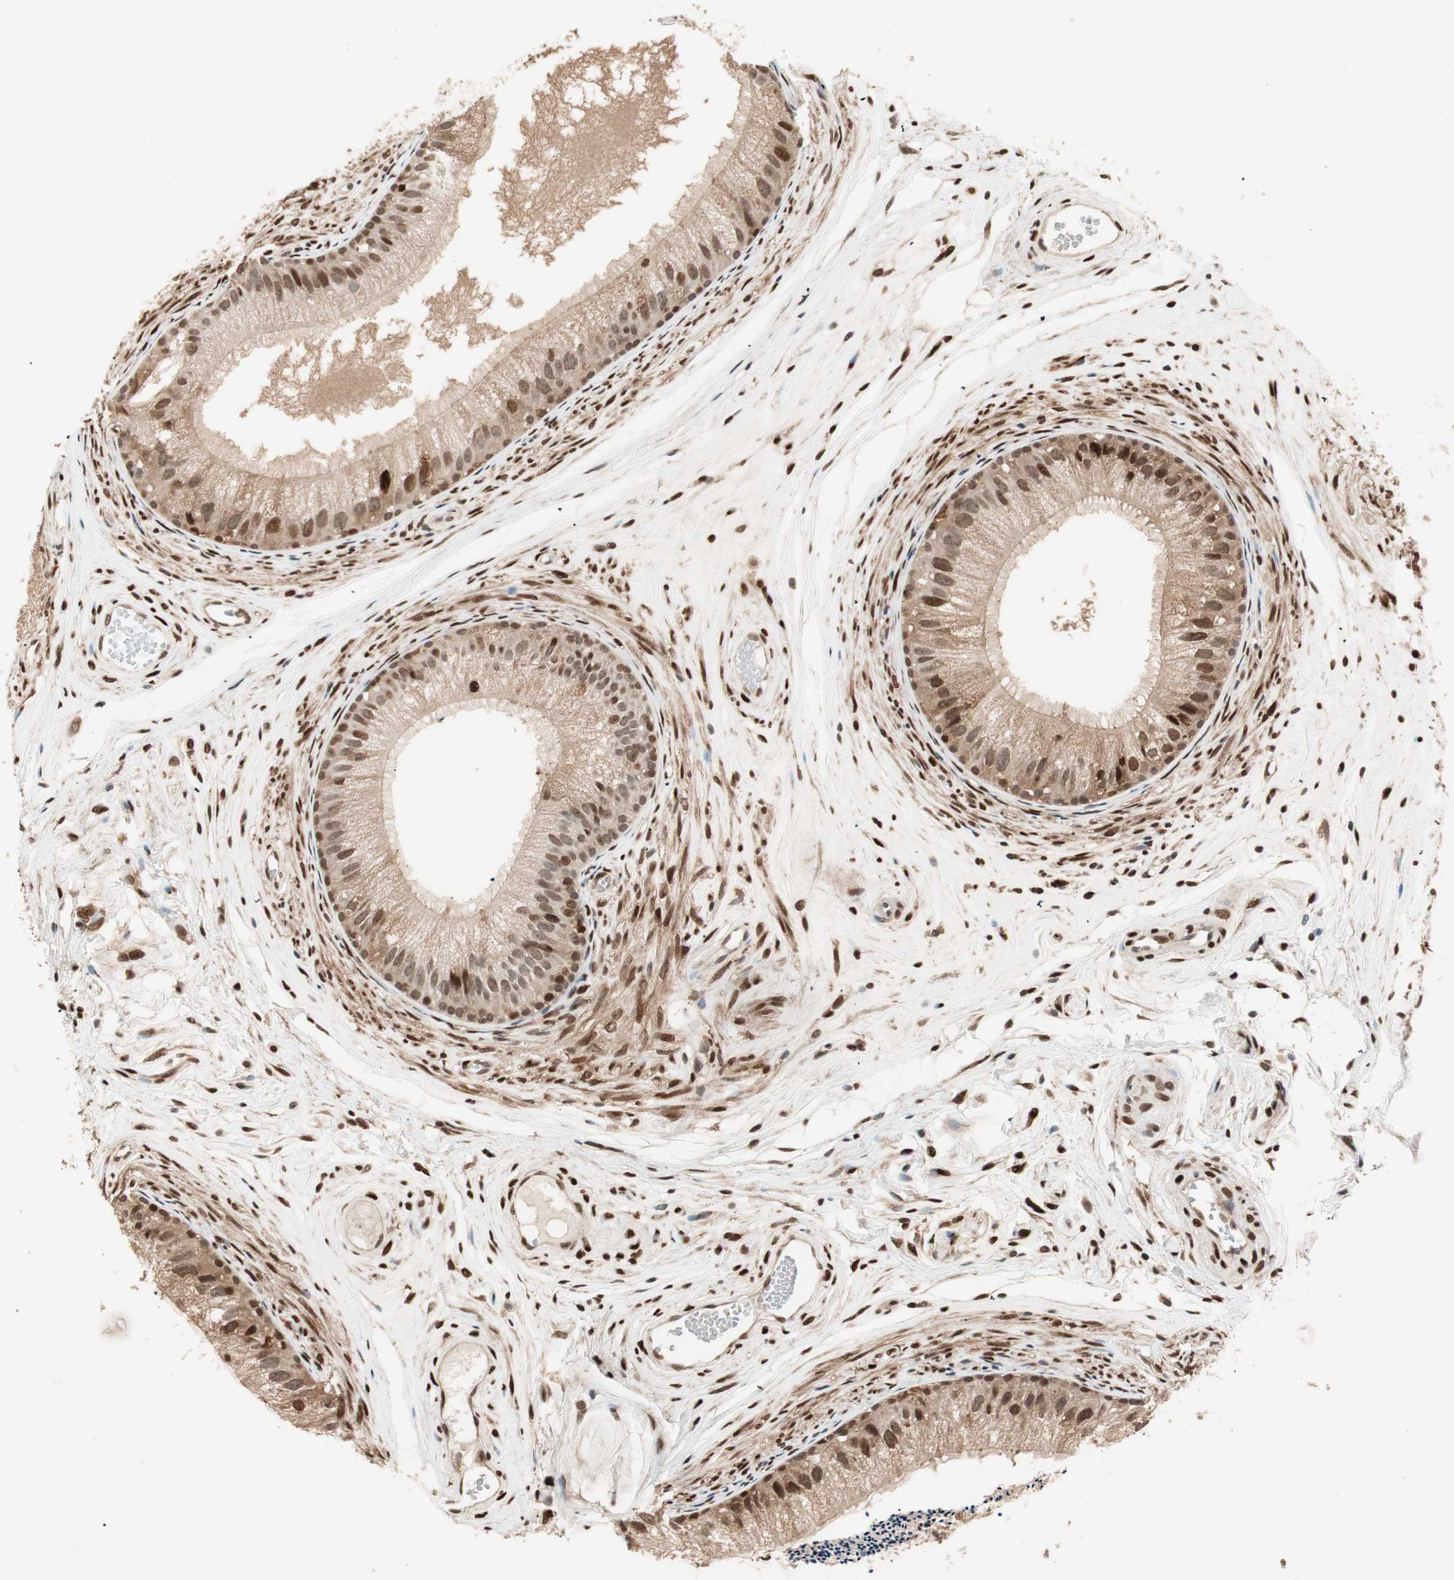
{"staining": {"intensity": "strong", "quantity": ">75%", "location": "cytoplasmic/membranous,nuclear"}, "tissue": "epididymis", "cell_type": "Glandular cells", "image_type": "normal", "snomed": [{"axis": "morphology", "description": "Normal tissue, NOS"}, {"axis": "topography", "description": "Epididymis"}], "caption": "Approximately >75% of glandular cells in unremarkable epididymis reveal strong cytoplasmic/membranous,nuclear protein expression as visualized by brown immunohistochemical staining.", "gene": "BIN1", "patient": {"sex": "male", "age": 56}}